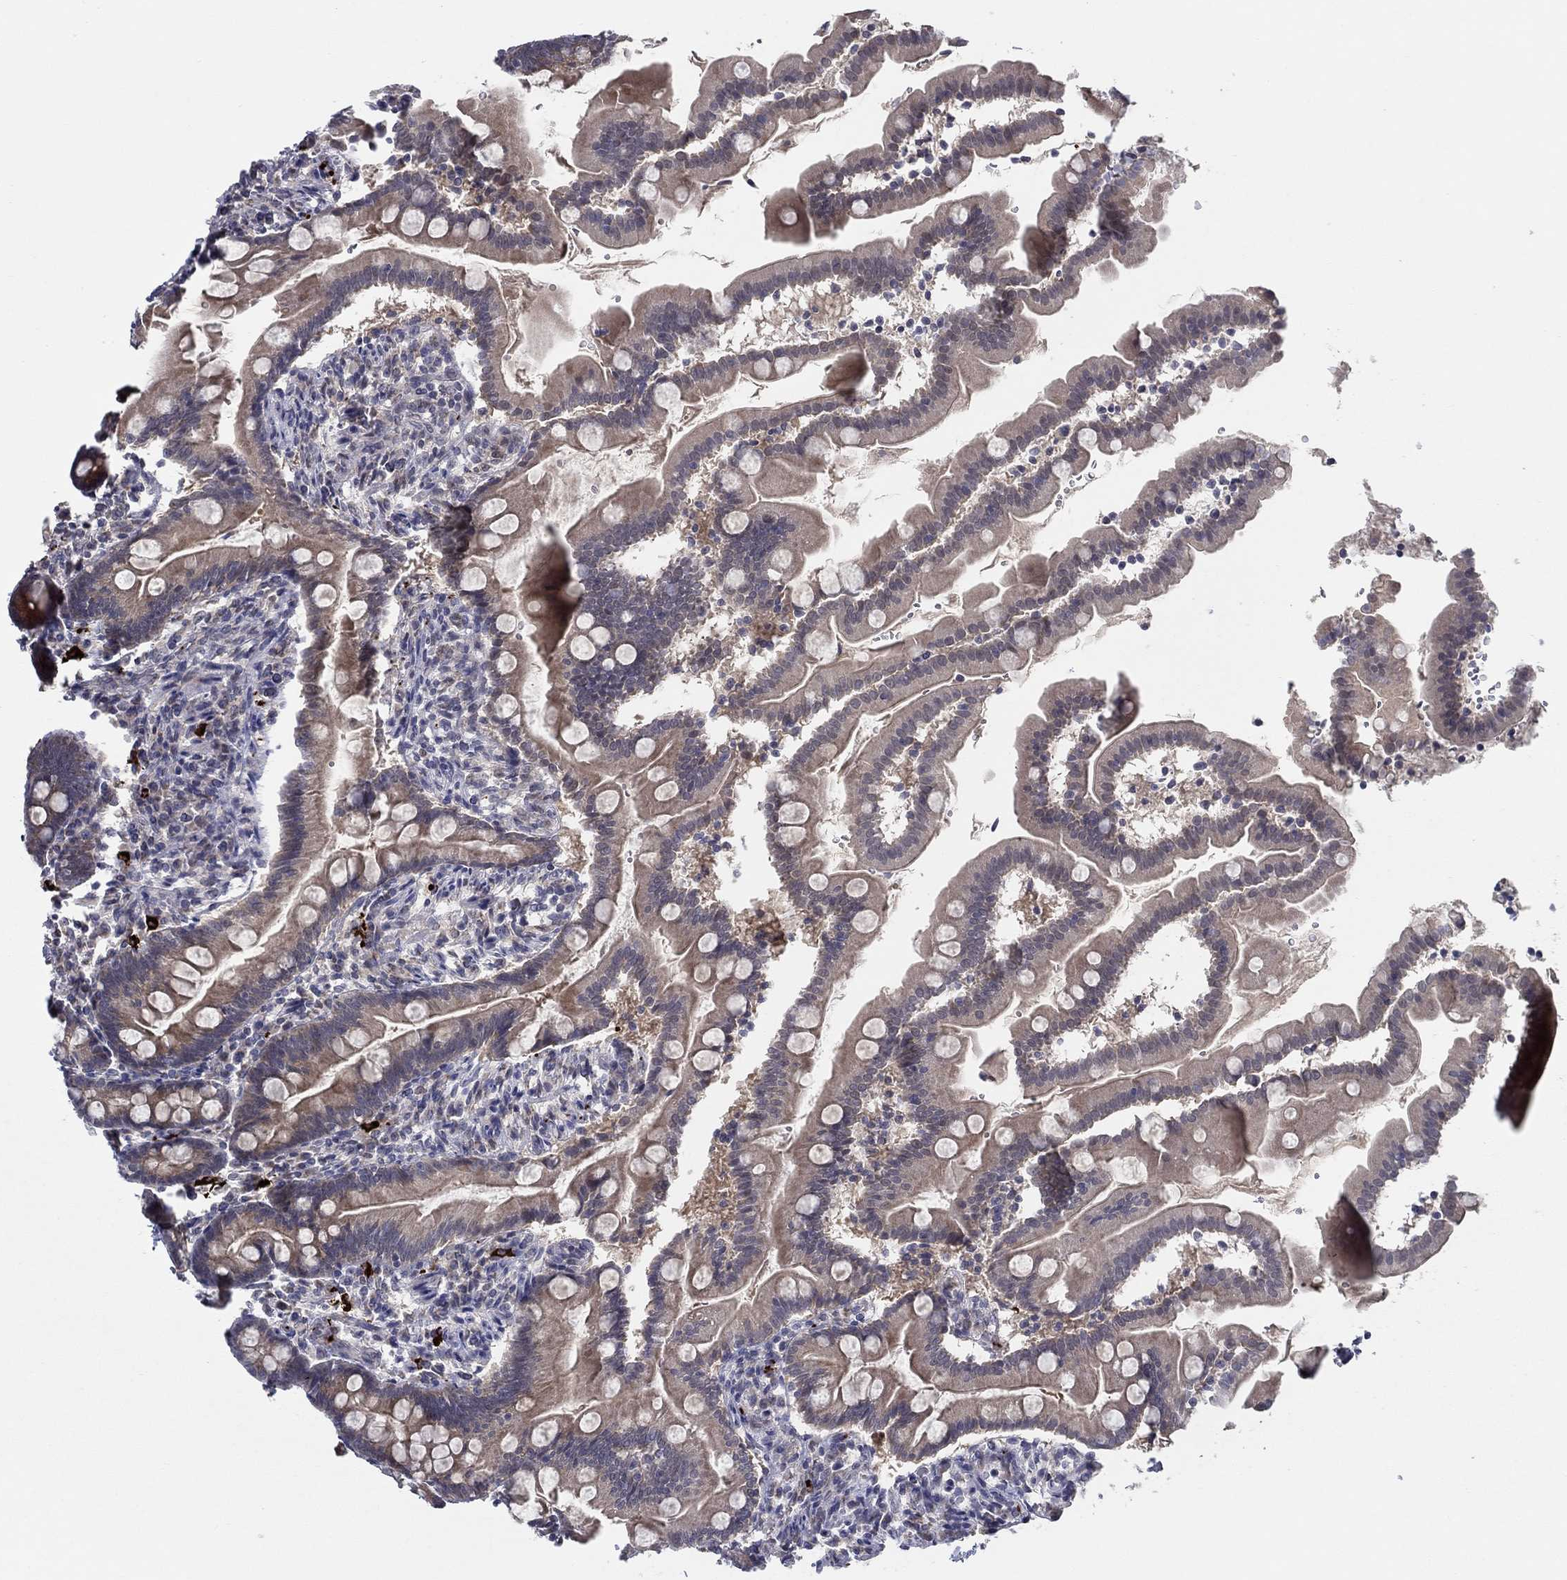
{"staining": {"intensity": "moderate", "quantity": "25%-75%", "location": "cytoplasmic/membranous"}, "tissue": "small intestine", "cell_type": "Glandular cells", "image_type": "normal", "snomed": [{"axis": "morphology", "description": "Normal tissue, NOS"}, {"axis": "topography", "description": "Small intestine"}], "caption": "This is an image of IHC staining of unremarkable small intestine, which shows moderate expression in the cytoplasmic/membranous of glandular cells.", "gene": "ALOX12", "patient": {"sex": "female", "age": 44}}